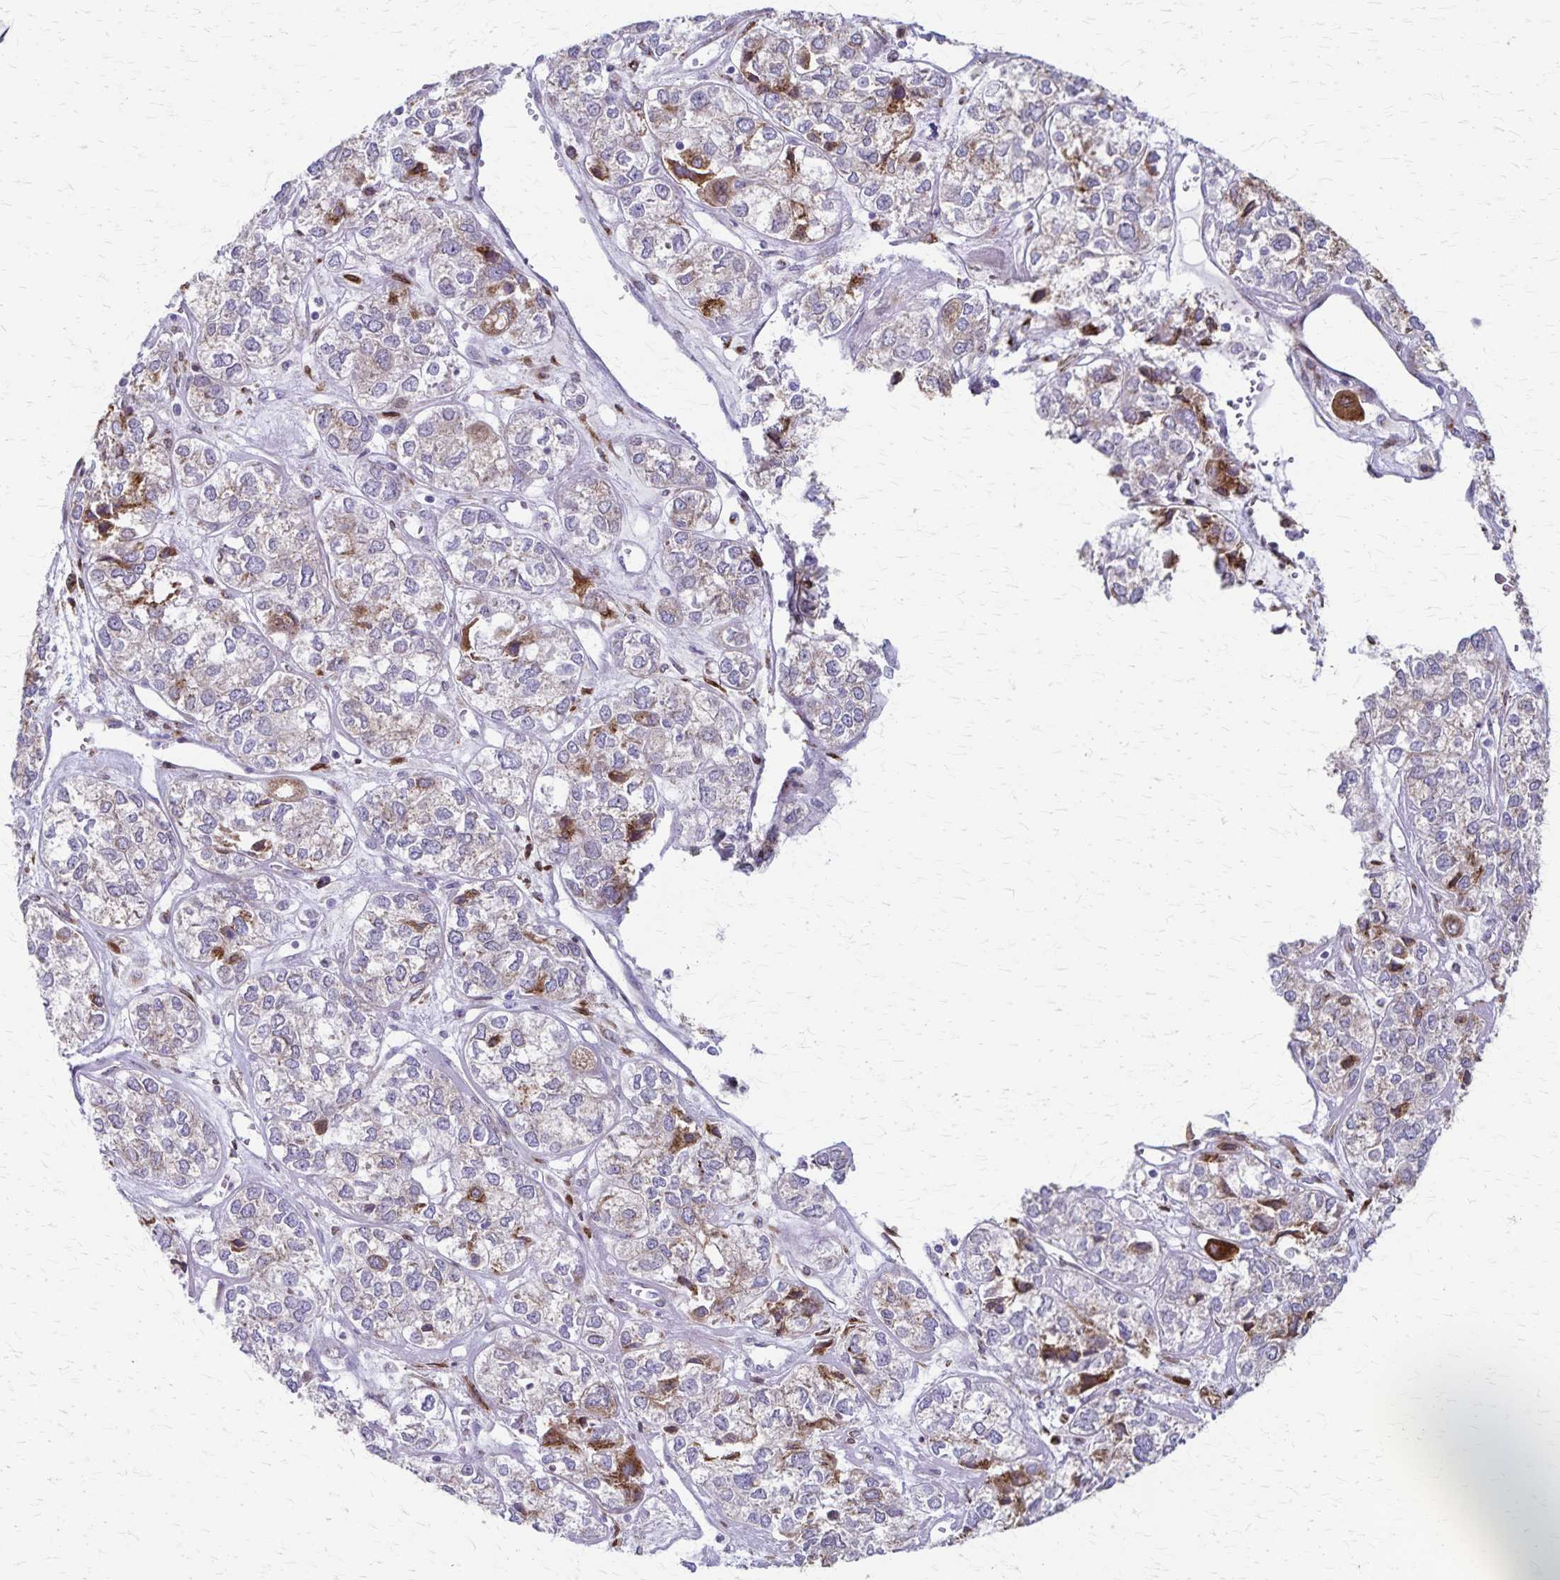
{"staining": {"intensity": "moderate", "quantity": "25%-75%", "location": "cytoplasmic/membranous"}, "tissue": "ovarian cancer", "cell_type": "Tumor cells", "image_type": "cancer", "snomed": [{"axis": "morphology", "description": "Carcinoma, endometroid"}, {"axis": "topography", "description": "Ovary"}], "caption": "Brown immunohistochemical staining in ovarian cancer (endometroid carcinoma) shows moderate cytoplasmic/membranous expression in about 25%-75% of tumor cells.", "gene": "MCFD2", "patient": {"sex": "female", "age": 64}}